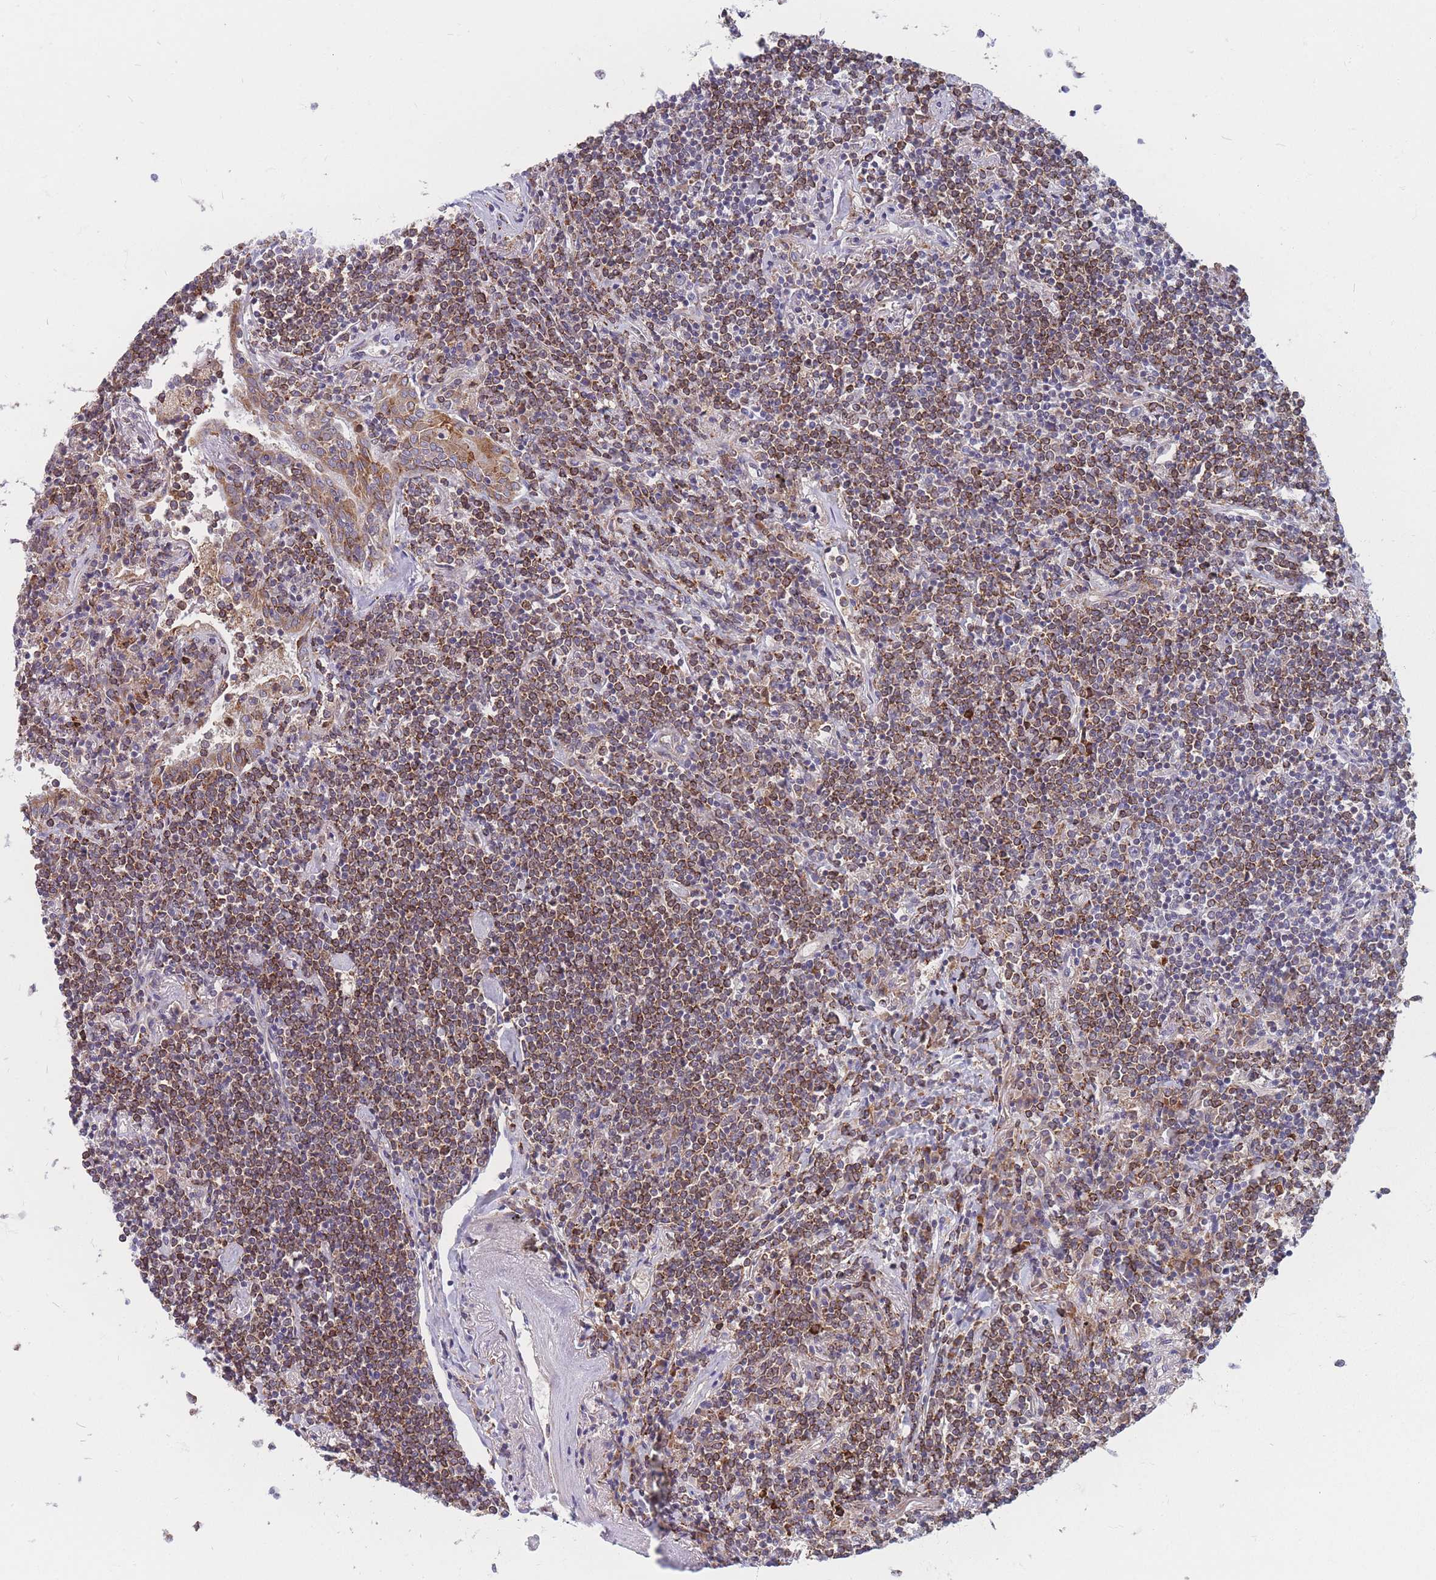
{"staining": {"intensity": "moderate", "quantity": ">75%", "location": "cytoplasmic/membranous"}, "tissue": "lymphoma", "cell_type": "Tumor cells", "image_type": "cancer", "snomed": [{"axis": "morphology", "description": "Malignant lymphoma, non-Hodgkin's type, Low grade"}, {"axis": "topography", "description": "Lung"}], "caption": "Immunohistochemistry histopathology image of neoplastic tissue: lymphoma stained using immunohistochemistry demonstrates medium levels of moderate protein expression localized specifically in the cytoplasmic/membranous of tumor cells, appearing as a cytoplasmic/membranous brown color.", "gene": "TMEM131L", "patient": {"sex": "female", "age": 71}}